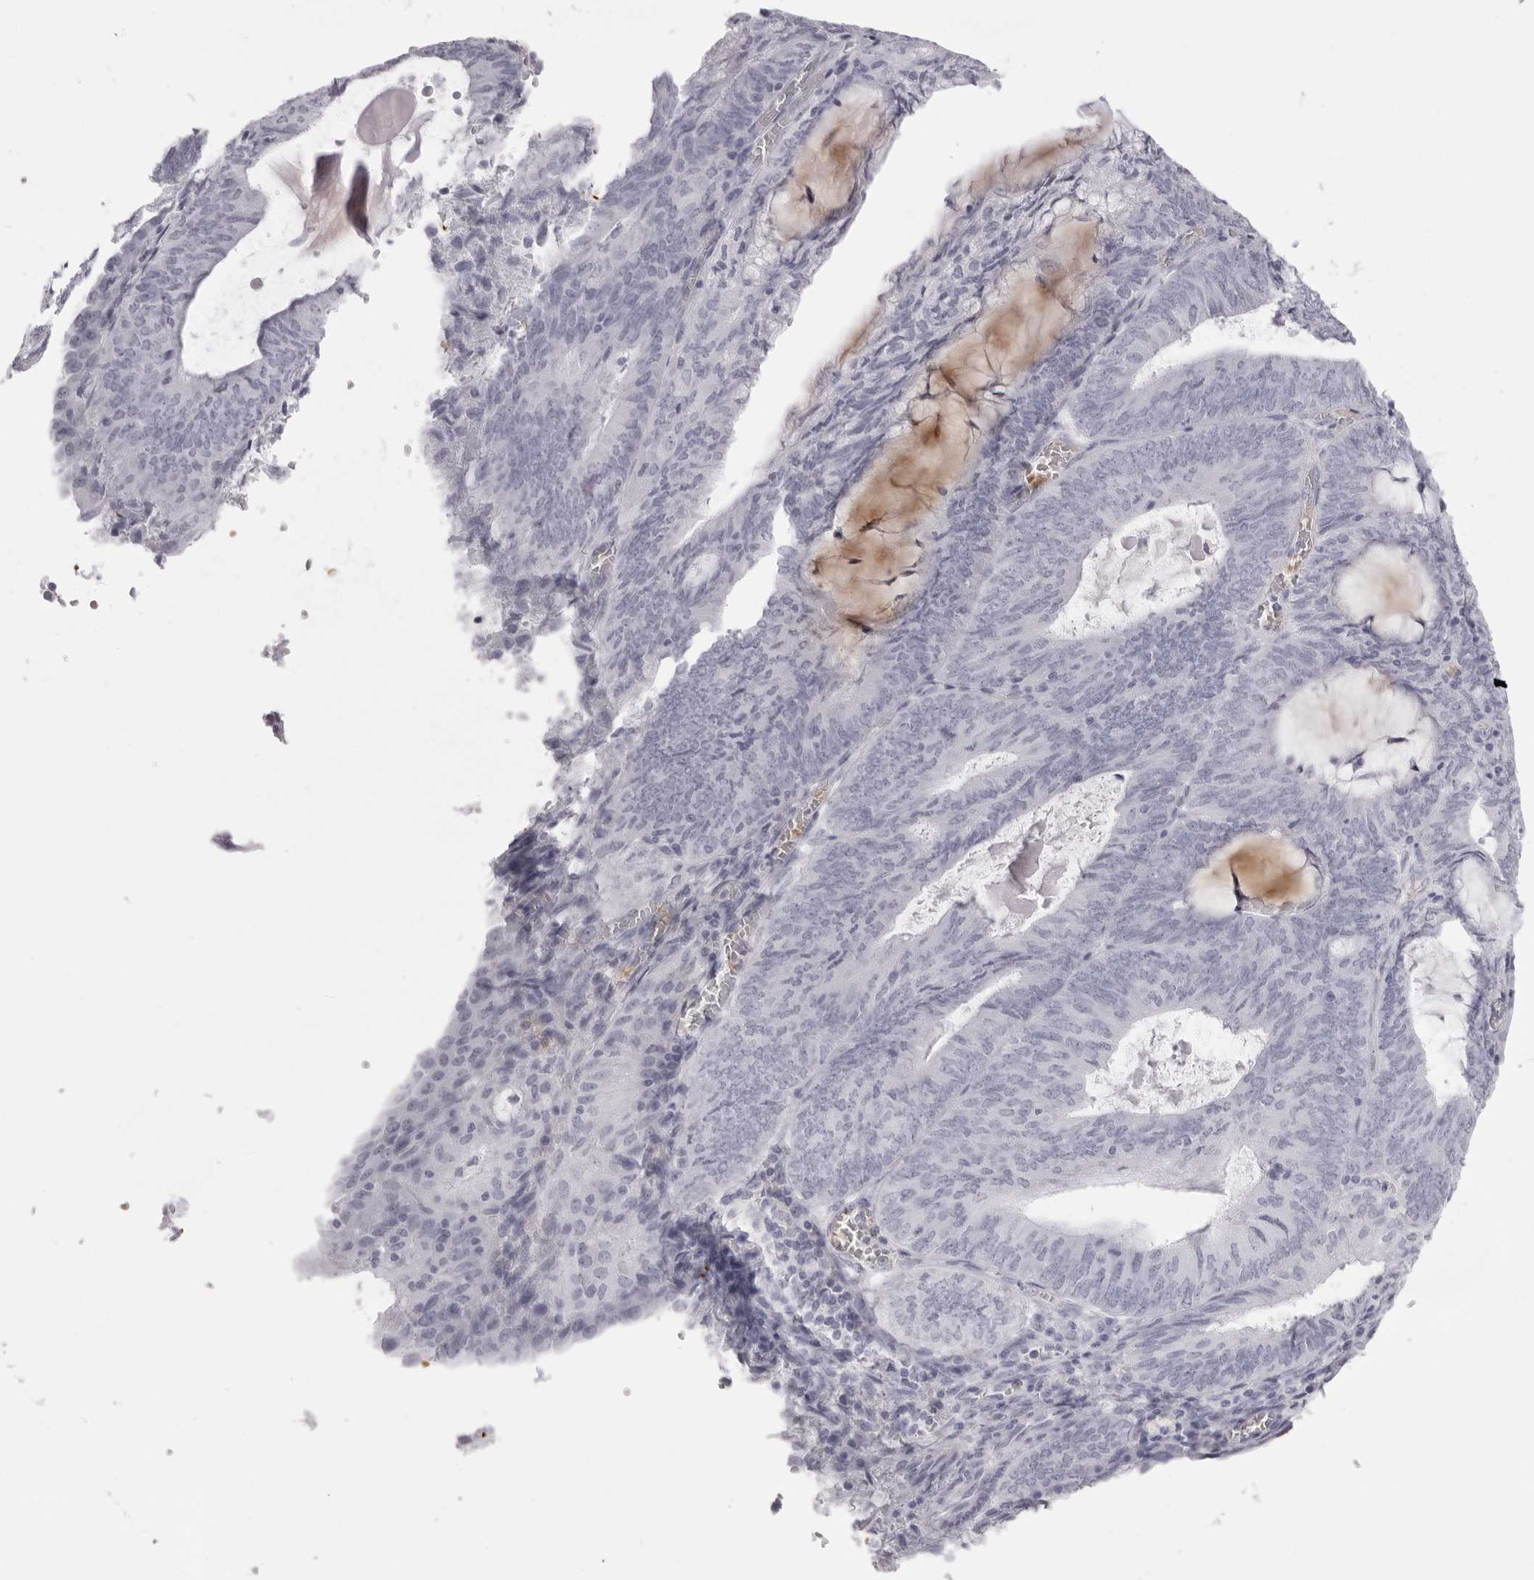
{"staining": {"intensity": "negative", "quantity": "none", "location": "none"}, "tissue": "endometrial cancer", "cell_type": "Tumor cells", "image_type": "cancer", "snomed": [{"axis": "morphology", "description": "Adenocarcinoma, NOS"}, {"axis": "topography", "description": "Endometrium"}], "caption": "There is no significant staining in tumor cells of adenocarcinoma (endometrial).", "gene": "SPTA1", "patient": {"sex": "female", "age": 81}}